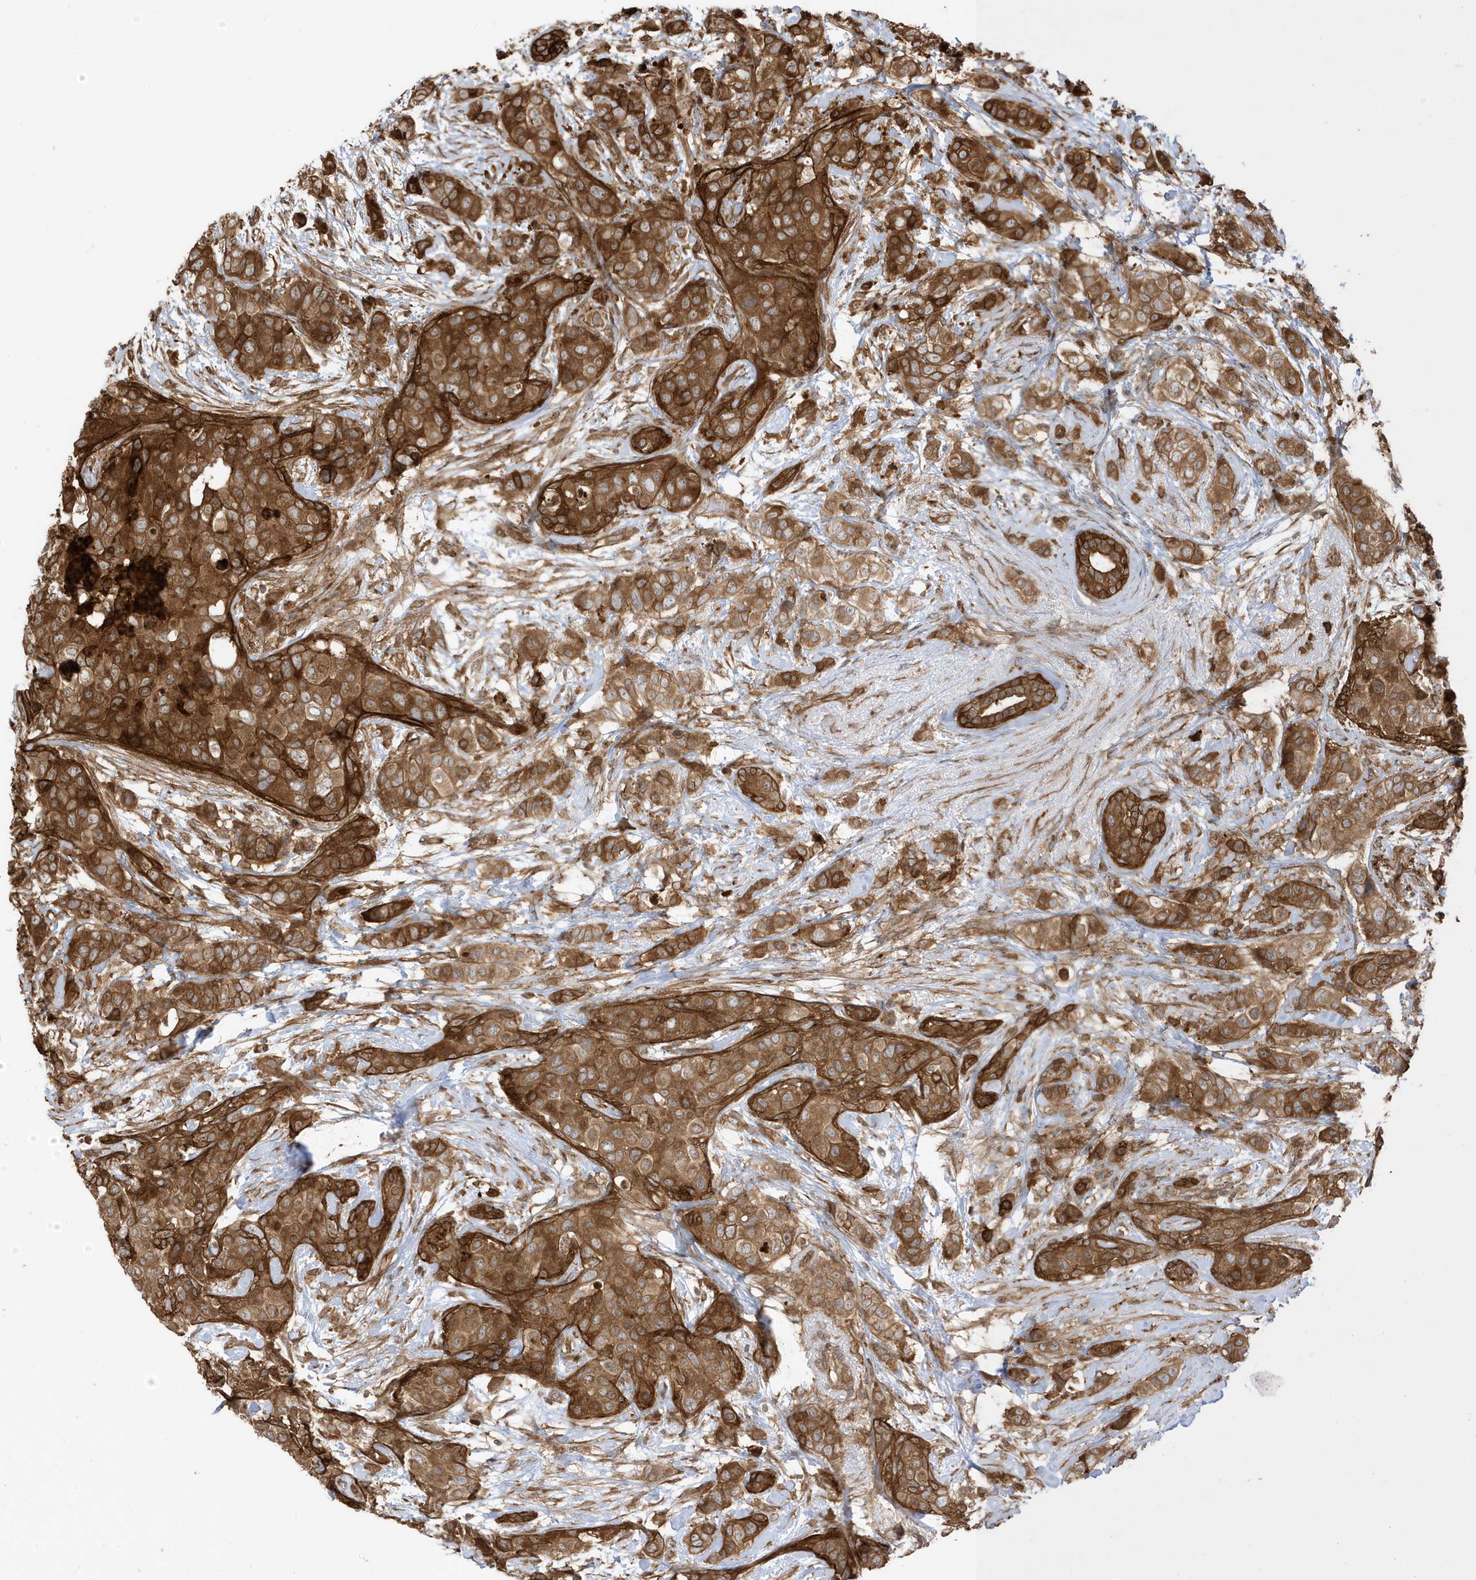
{"staining": {"intensity": "strong", "quantity": ">75%", "location": "cytoplasmic/membranous"}, "tissue": "breast cancer", "cell_type": "Tumor cells", "image_type": "cancer", "snomed": [{"axis": "morphology", "description": "Lobular carcinoma"}, {"axis": "topography", "description": "Breast"}], "caption": "A high amount of strong cytoplasmic/membranous staining is present in approximately >75% of tumor cells in lobular carcinoma (breast) tissue.", "gene": "CDC42EP3", "patient": {"sex": "female", "age": 51}}